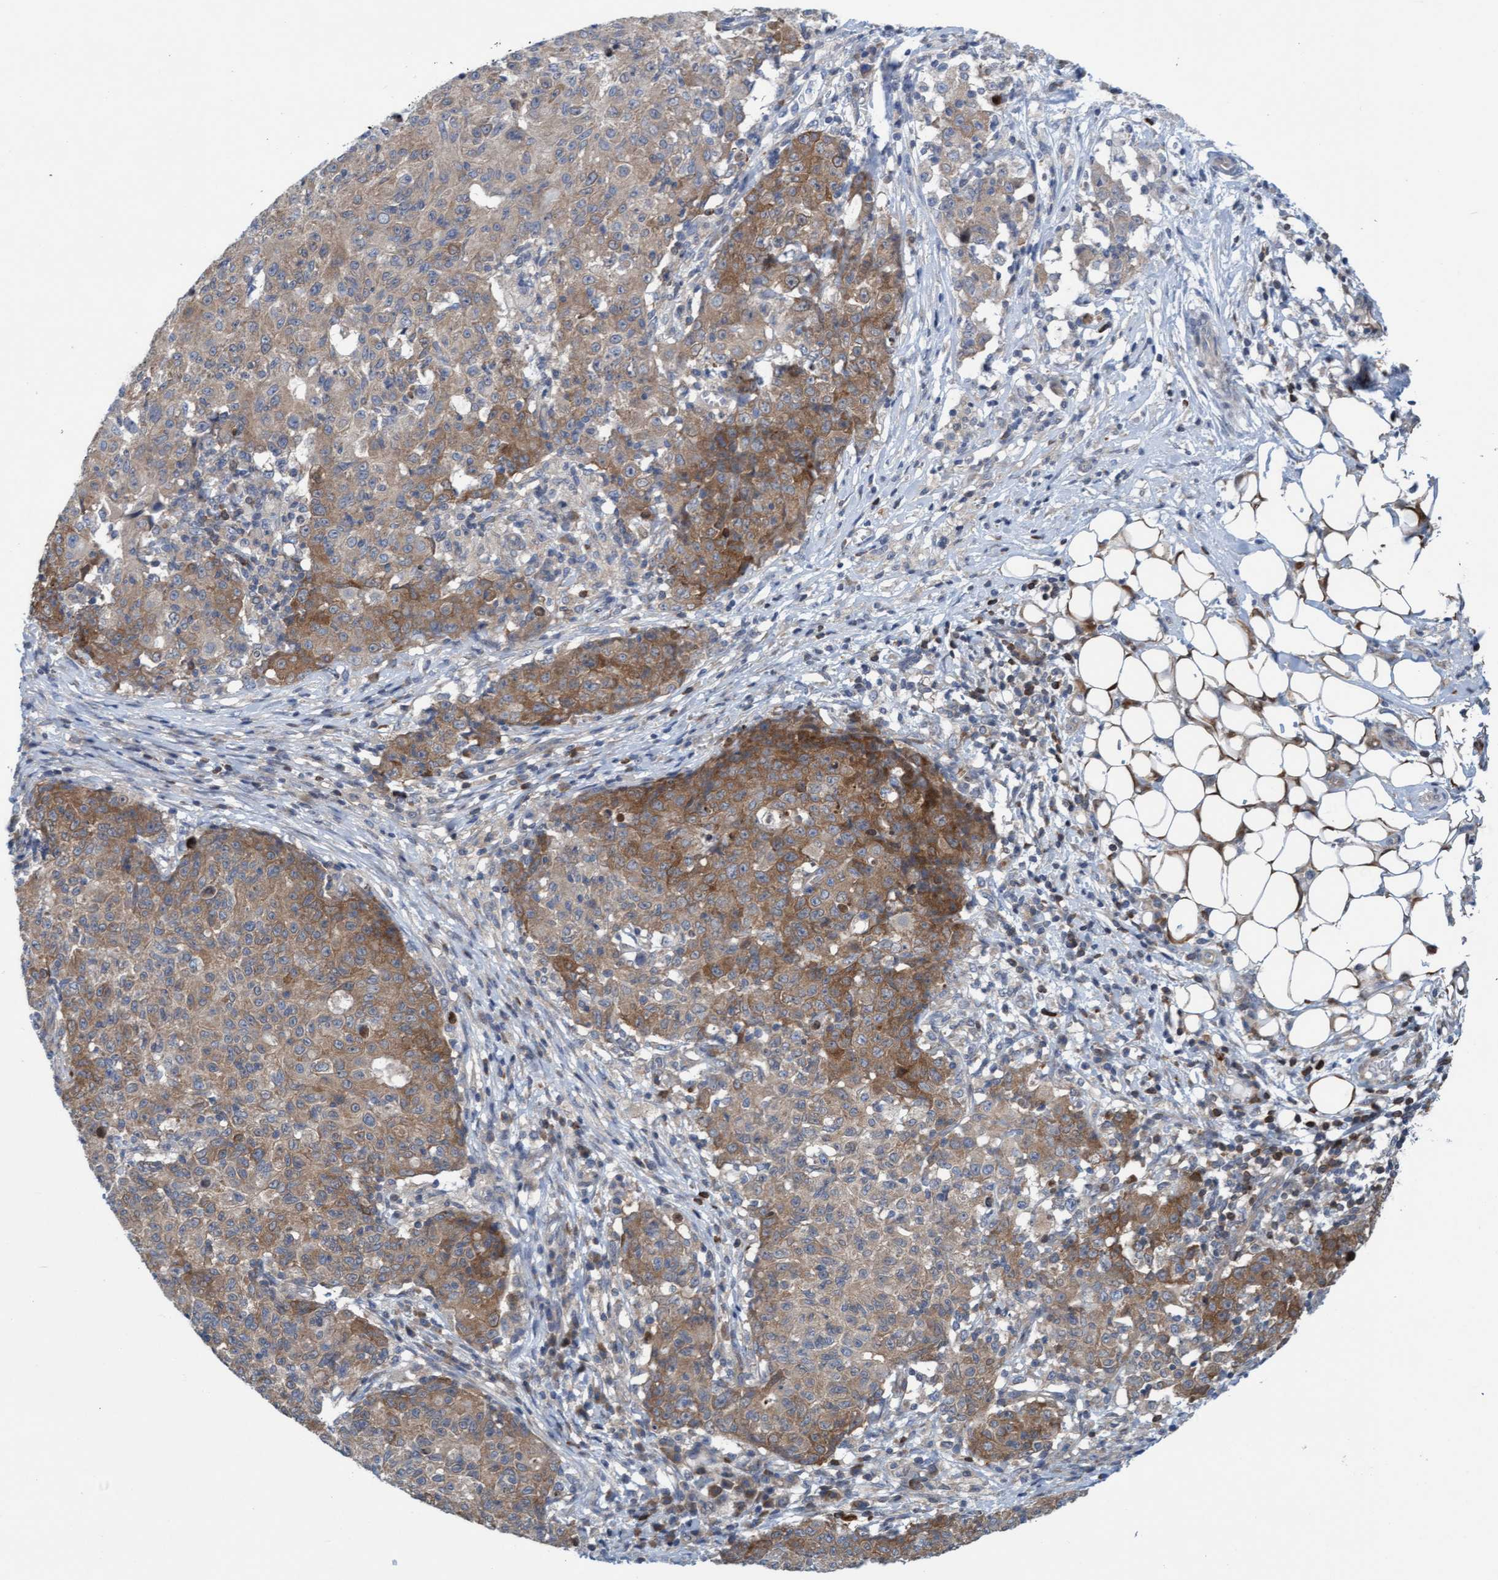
{"staining": {"intensity": "moderate", "quantity": "25%-75%", "location": "cytoplasmic/membranous"}, "tissue": "ovarian cancer", "cell_type": "Tumor cells", "image_type": "cancer", "snomed": [{"axis": "morphology", "description": "Carcinoma, endometroid"}, {"axis": "topography", "description": "Ovary"}], "caption": "This is an image of IHC staining of ovarian cancer (endometroid carcinoma), which shows moderate expression in the cytoplasmic/membranous of tumor cells.", "gene": "KLHL25", "patient": {"sex": "female", "age": 42}}